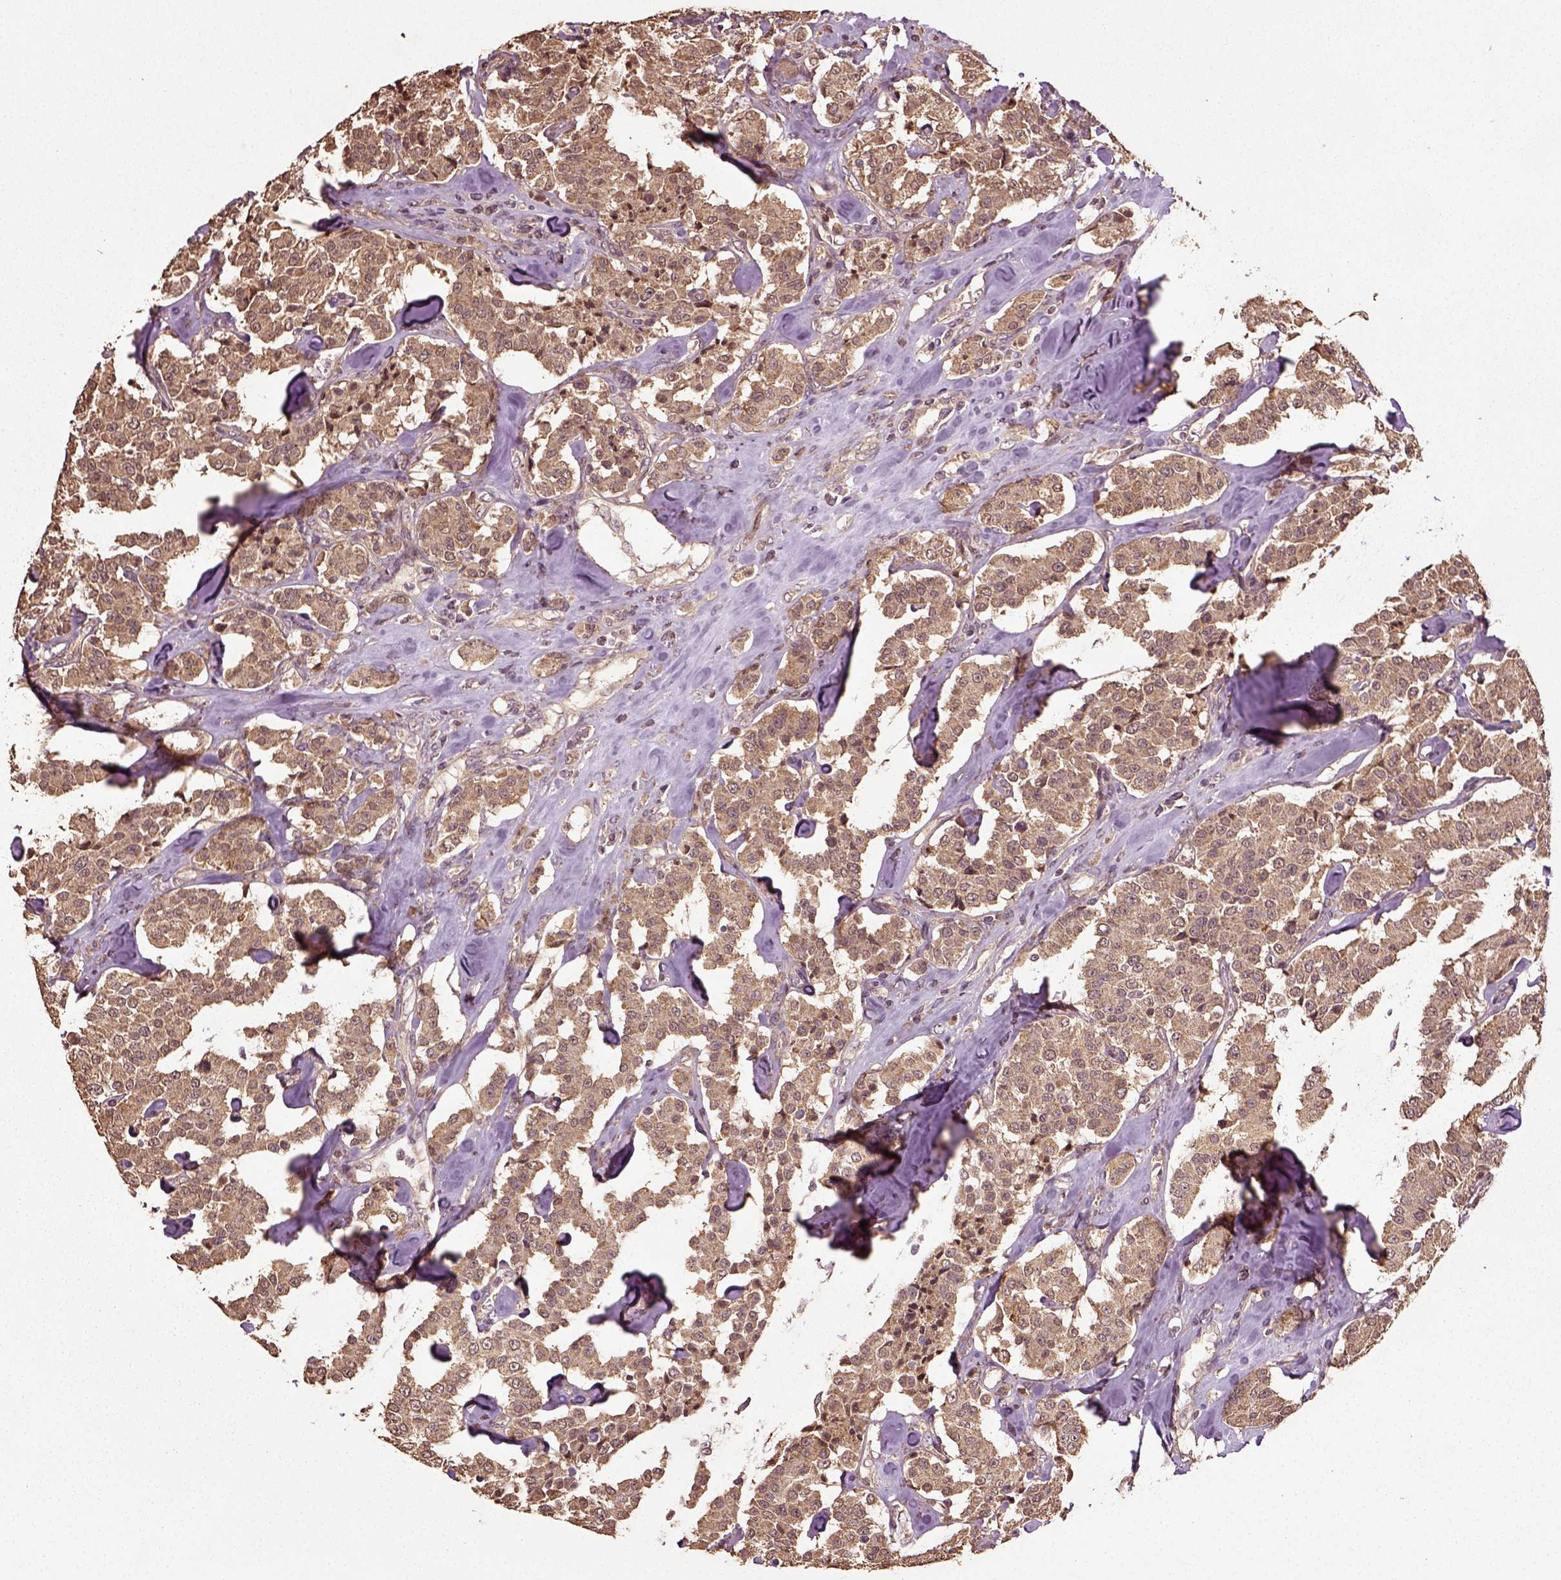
{"staining": {"intensity": "moderate", "quantity": ">75%", "location": "cytoplasmic/membranous"}, "tissue": "carcinoid", "cell_type": "Tumor cells", "image_type": "cancer", "snomed": [{"axis": "morphology", "description": "Carcinoid, malignant, NOS"}, {"axis": "topography", "description": "Pancreas"}], "caption": "Protein expression analysis of human carcinoid (malignant) reveals moderate cytoplasmic/membranous expression in approximately >75% of tumor cells. The staining was performed using DAB (3,3'-diaminobenzidine) to visualize the protein expression in brown, while the nuclei were stained in blue with hematoxylin (Magnification: 20x).", "gene": "ERV3-1", "patient": {"sex": "male", "age": 41}}